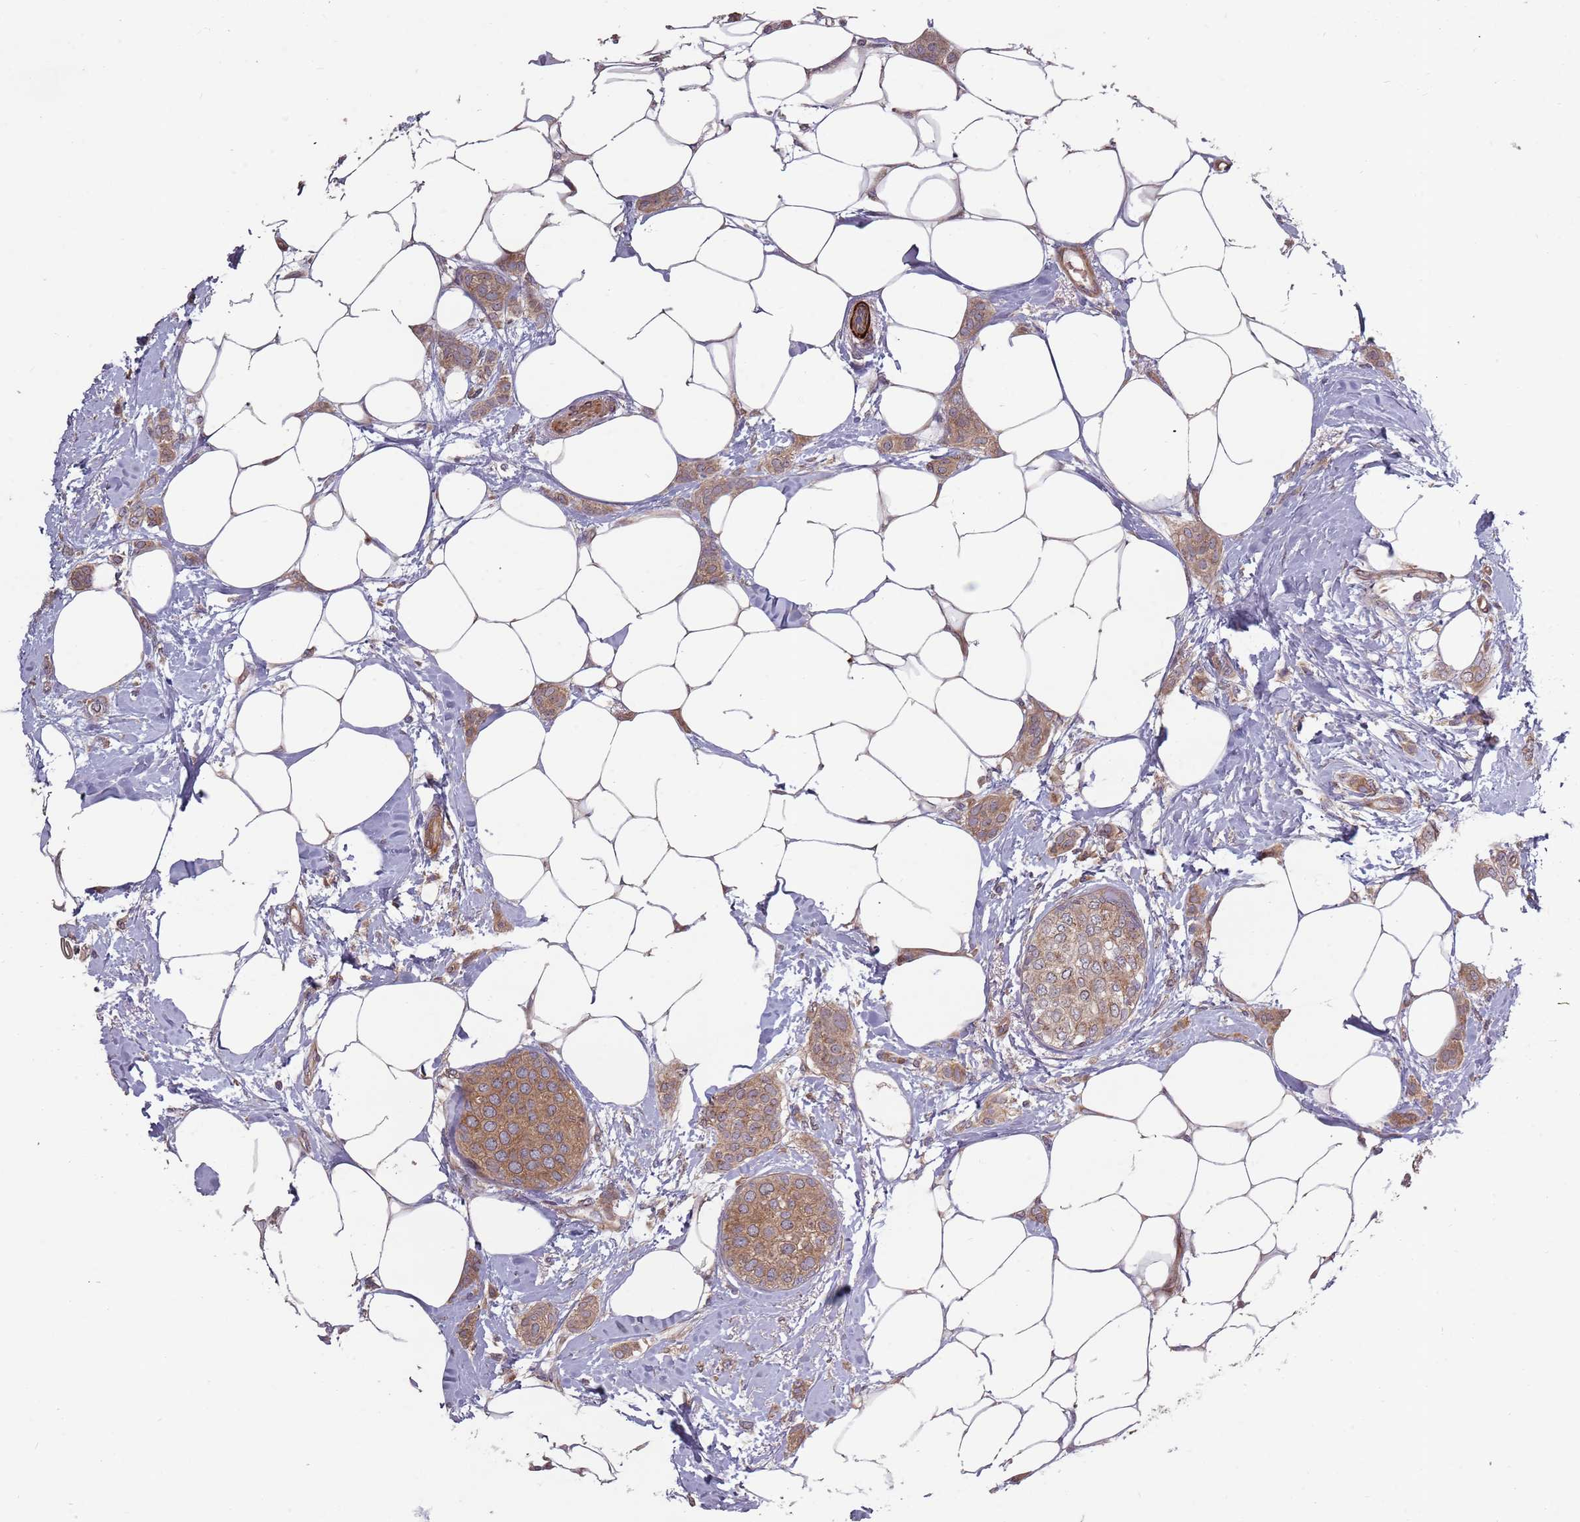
{"staining": {"intensity": "moderate", "quantity": ">75%", "location": "cytoplasmic/membranous"}, "tissue": "breast cancer", "cell_type": "Tumor cells", "image_type": "cancer", "snomed": [{"axis": "morphology", "description": "Duct carcinoma"}, {"axis": "topography", "description": "Breast"}], "caption": "Human breast cancer (infiltrating ductal carcinoma) stained with a protein marker reveals moderate staining in tumor cells.", "gene": "PLD6", "patient": {"sex": "female", "age": 72}}